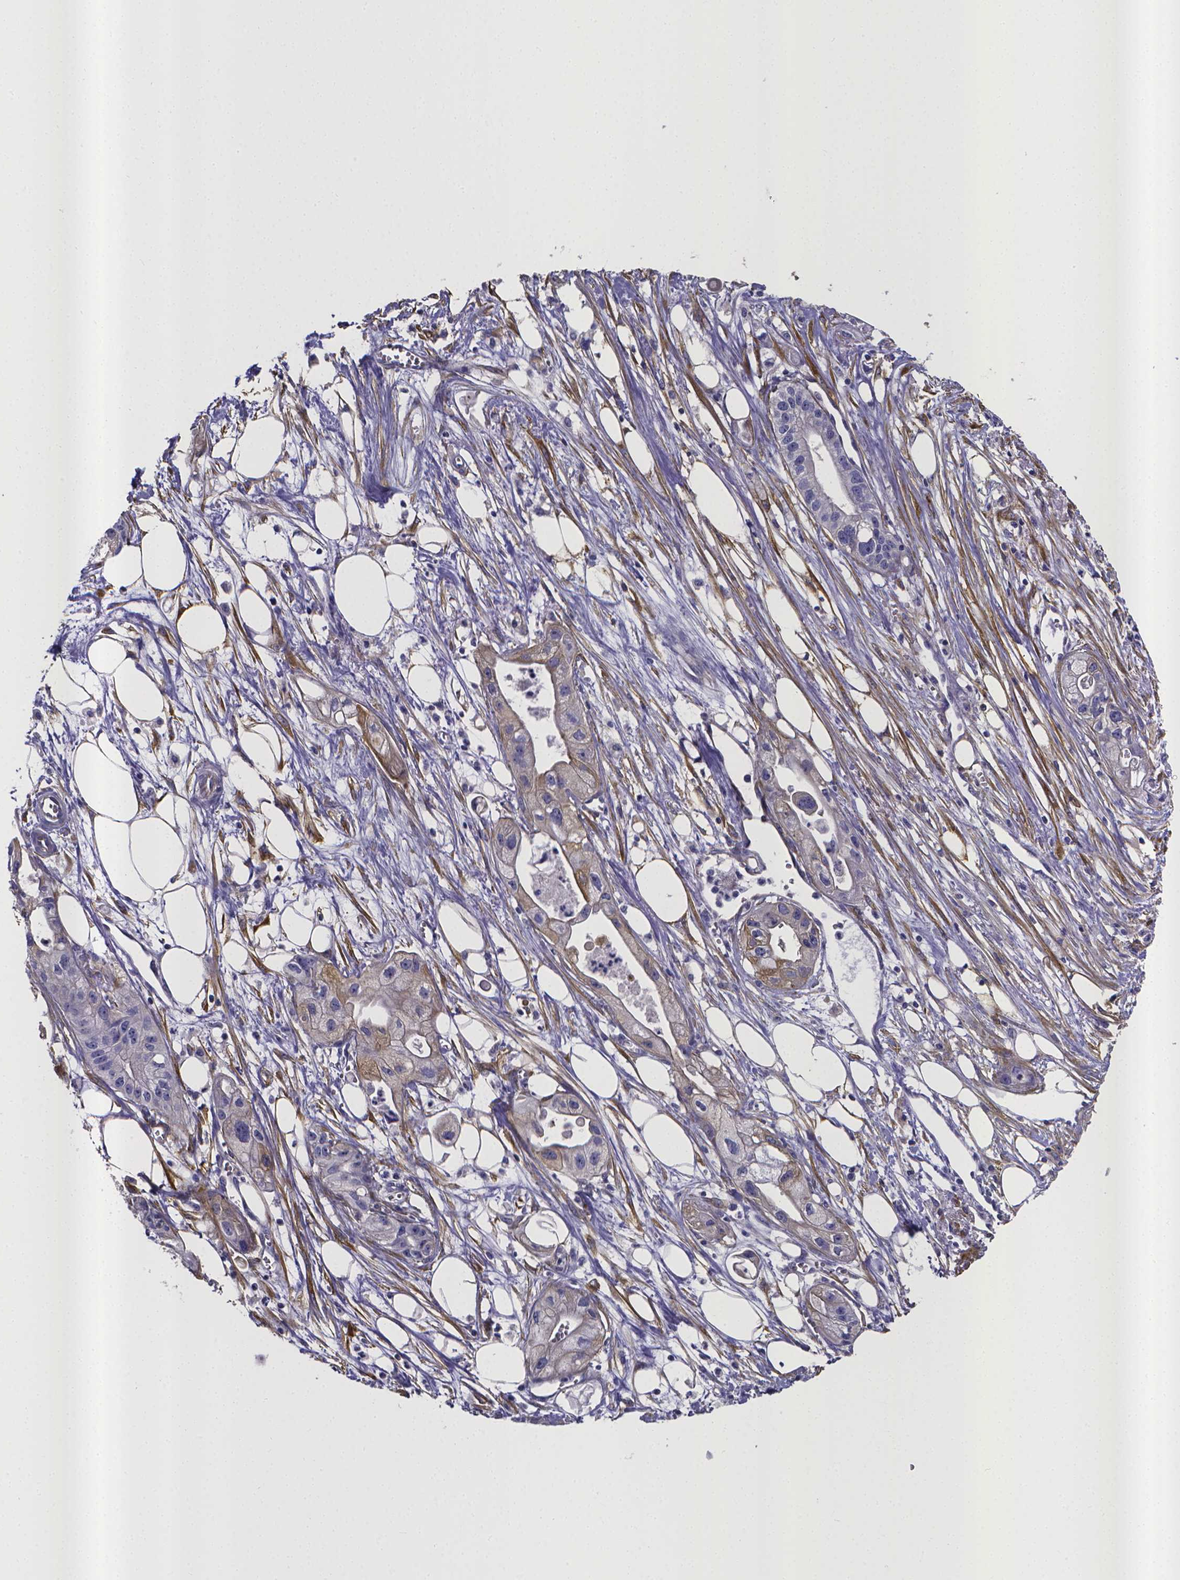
{"staining": {"intensity": "negative", "quantity": "none", "location": "none"}, "tissue": "pancreatic cancer", "cell_type": "Tumor cells", "image_type": "cancer", "snomed": [{"axis": "morphology", "description": "Adenocarcinoma, NOS"}, {"axis": "topography", "description": "Pancreas"}], "caption": "The photomicrograph shows no staining of tumor cells in pancreatic adenocarcinoma.", "gene": "RERG", "patient": {"sex": "male", "age": 70}}